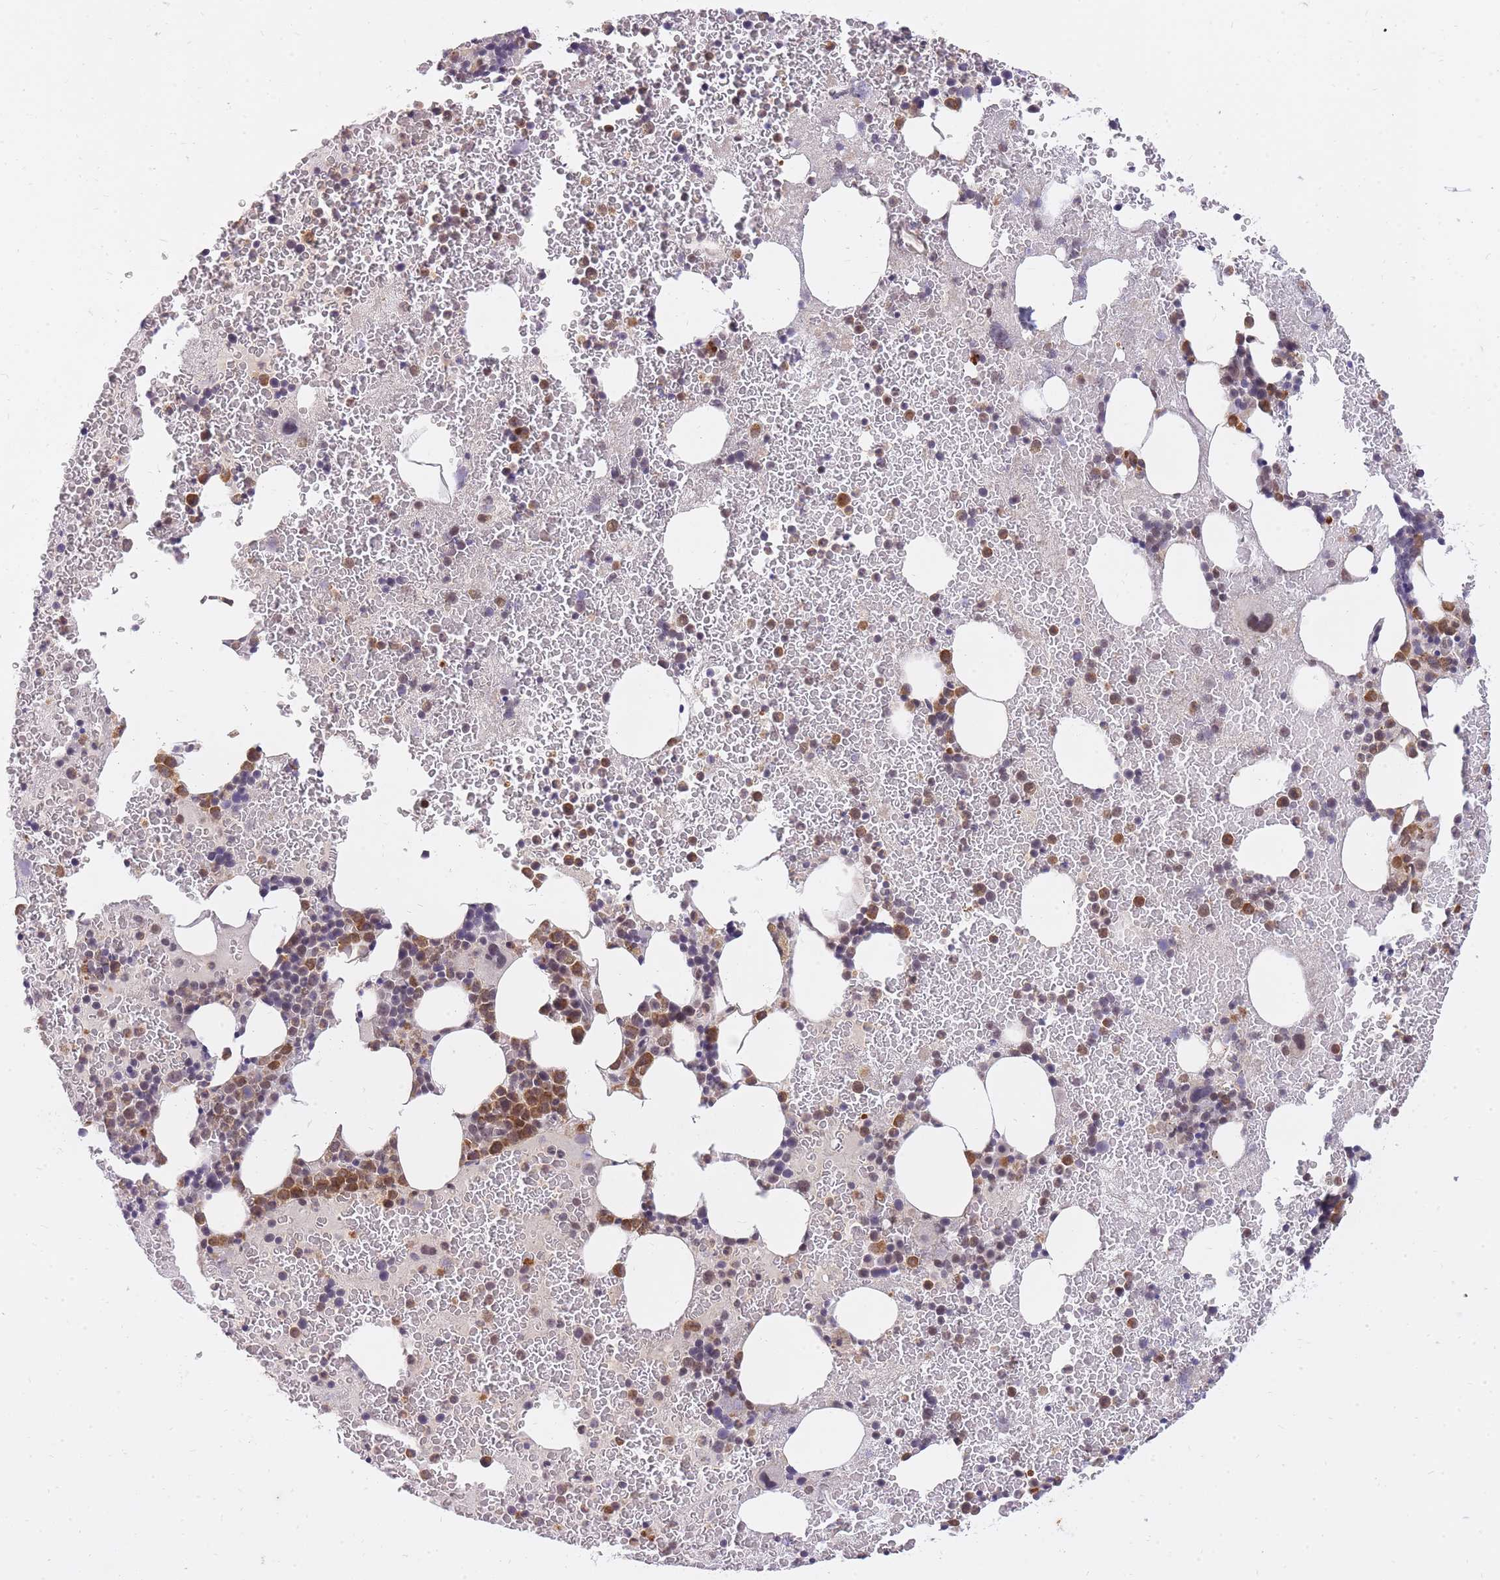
{"staining": {"intensity": "moderate", "quantity": "25%-75%", "location": "cytoplasmic/membranous,nuclear"}, "tissue": "bone marrow", "cell_type": "Hematopoietic cells", "image_type": "normal", "snomed": [{"axis": "morphology", "description": "Normal tissue, NOS"}, {"axis": "topography", "description": "Bone marrow"}], "caption": "Benign bone marrow exhibits moderate cytoplasmic/membranous,nuclear positivity in approximately 25%-75% of hematopoietic cells (Stains: DAB (3,3'-diaminobenzidine) in brown, nuclei in blue, Microscopy: brightfield microscopy at high magnification)..", "gene": "TIGD1", "patient": {"sex": "male", "age": 26}}